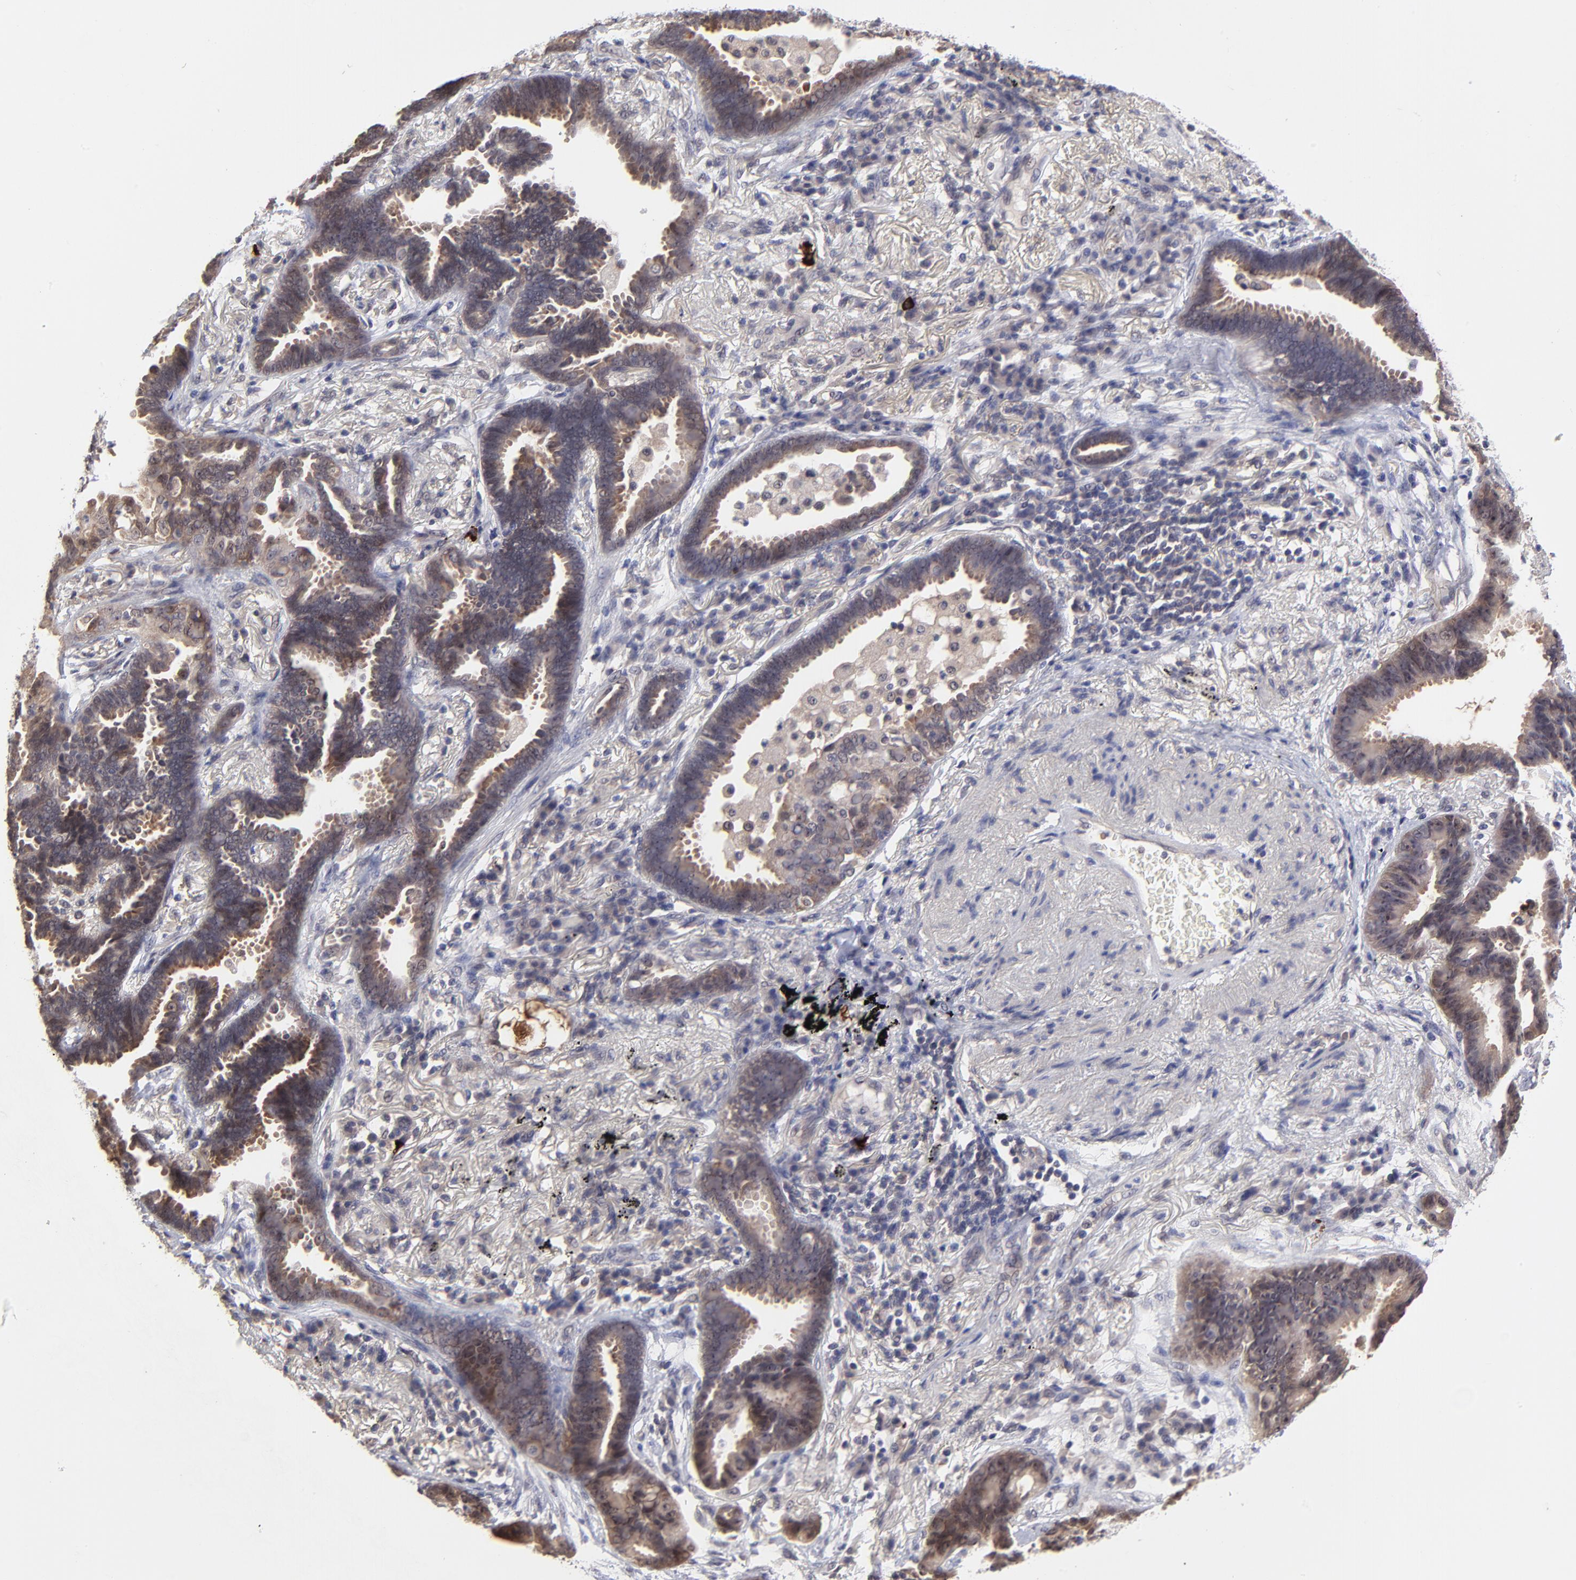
{"staining": {"intensity": "weak", "quantity": ">75%", "location": "cytoplasmic/membranous"}, "tissue": "lung cancer", "cell_type": "Tumor cells", "image_type": "cancer", "snomed": [{"axis": "morphology", "description": "Adenocarcinoma, NOS"}, {"axis": "topography", "description": "Lung"}], "caption": "Human lung adenocarcinoma stained for a protein (brown) displays weak cytoplasmic/membranous positive expression in approximately >75% of tumor cells.", "gene": "UBE2E3", "patient": {"sex": "female", "age": 64}}